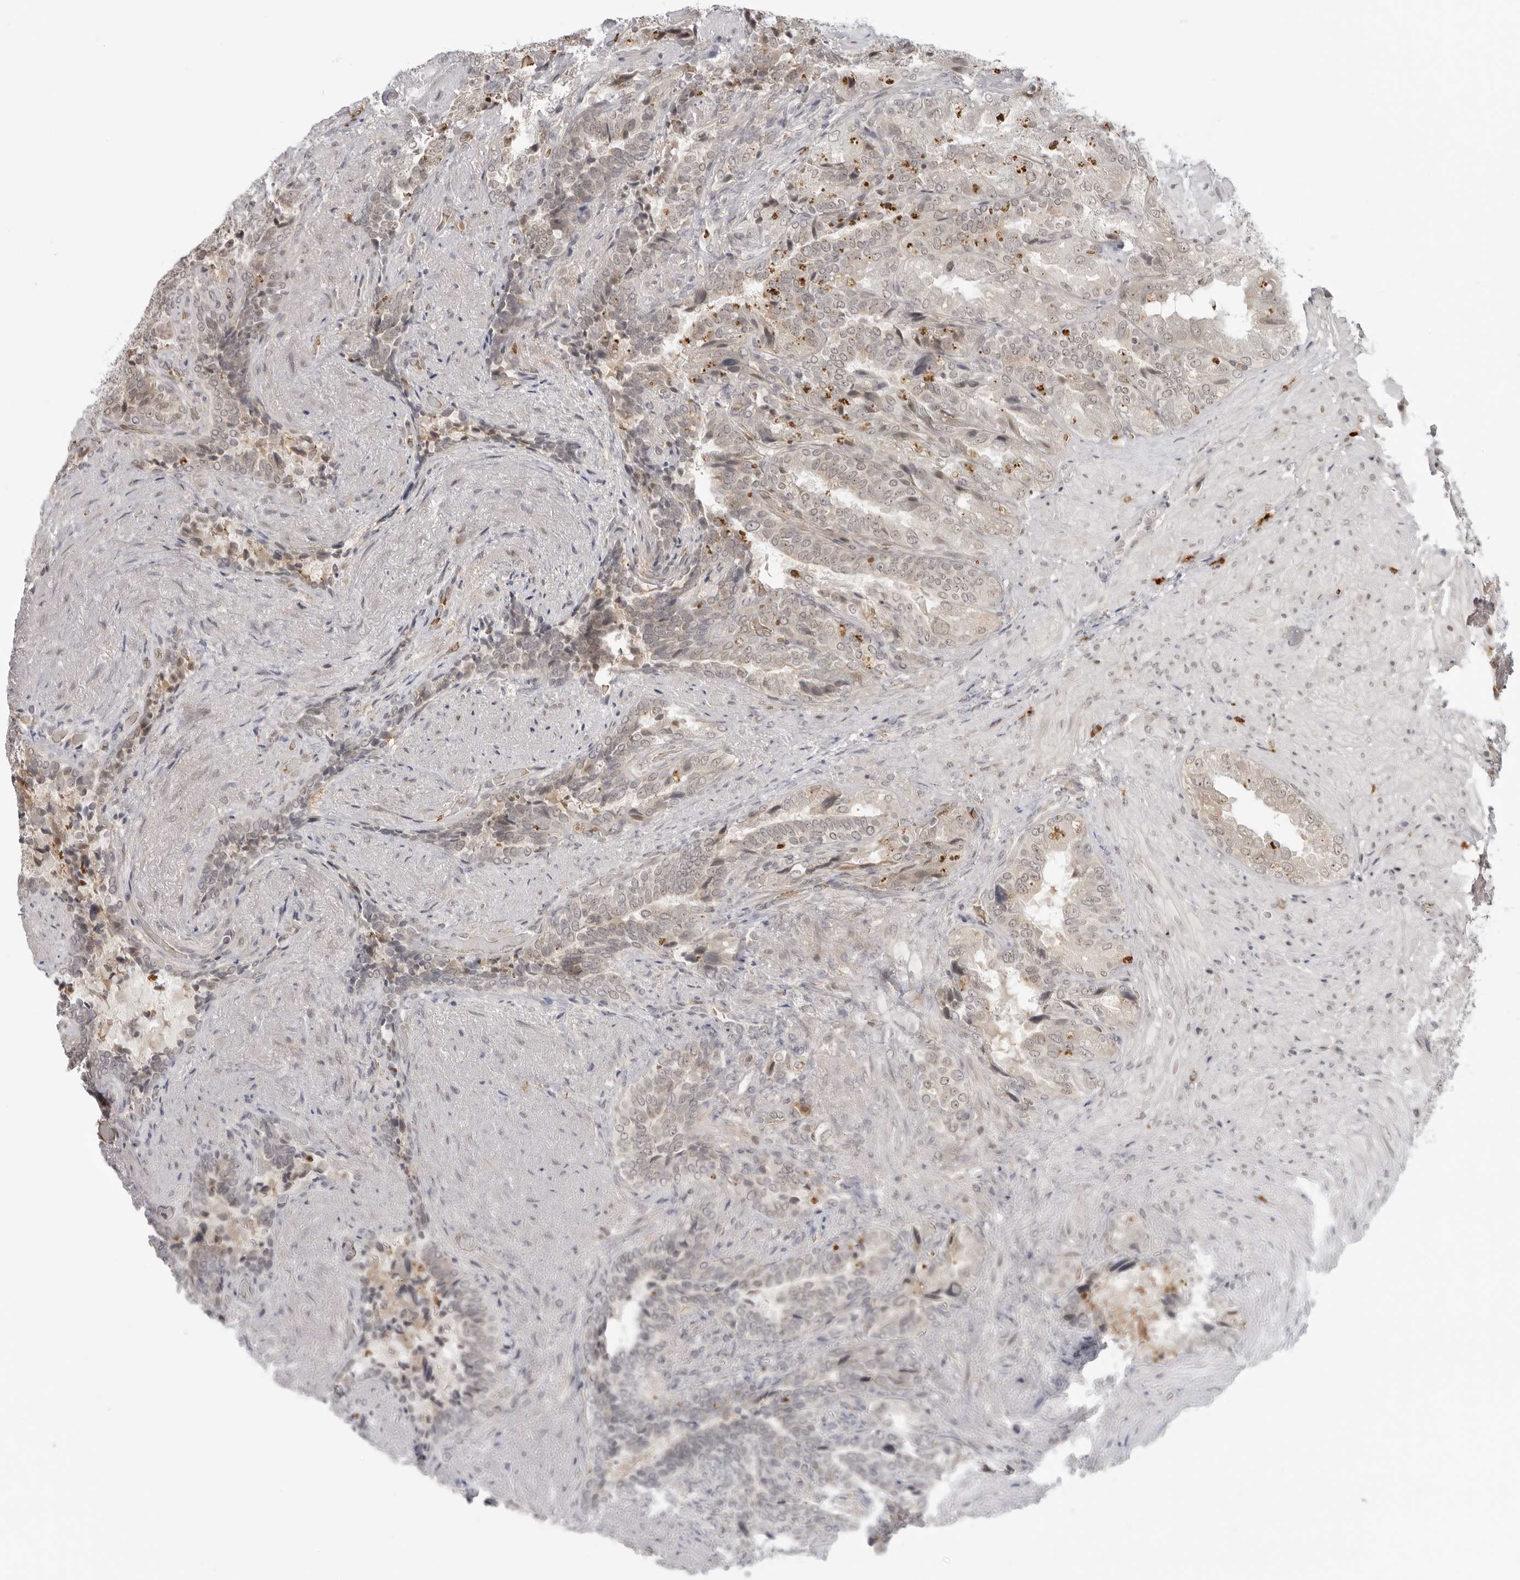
{"staining": {"intensity": "weak", "quantity": "25%-75%", "location": "nuclear"}, "tissue": "seminal vesicle", "cell_type": "Glandular cells", "image_type": "normal", "snomed": [{"axis": "morphology", "description": "Normal tissue, NOS"}, {"axis": "topography", "description": "Seminal veicle"}, {"axis": "topography", "description": "Peripheral nerve tissue"}], "caption": "A brown stain shows weak nuclear positivity of a protein in glandular cells of normal human seminal vesicle. Nuclei are stained in blue.", "gene": "SUGCT", "patient": {"sex": "male", "age": 63}}